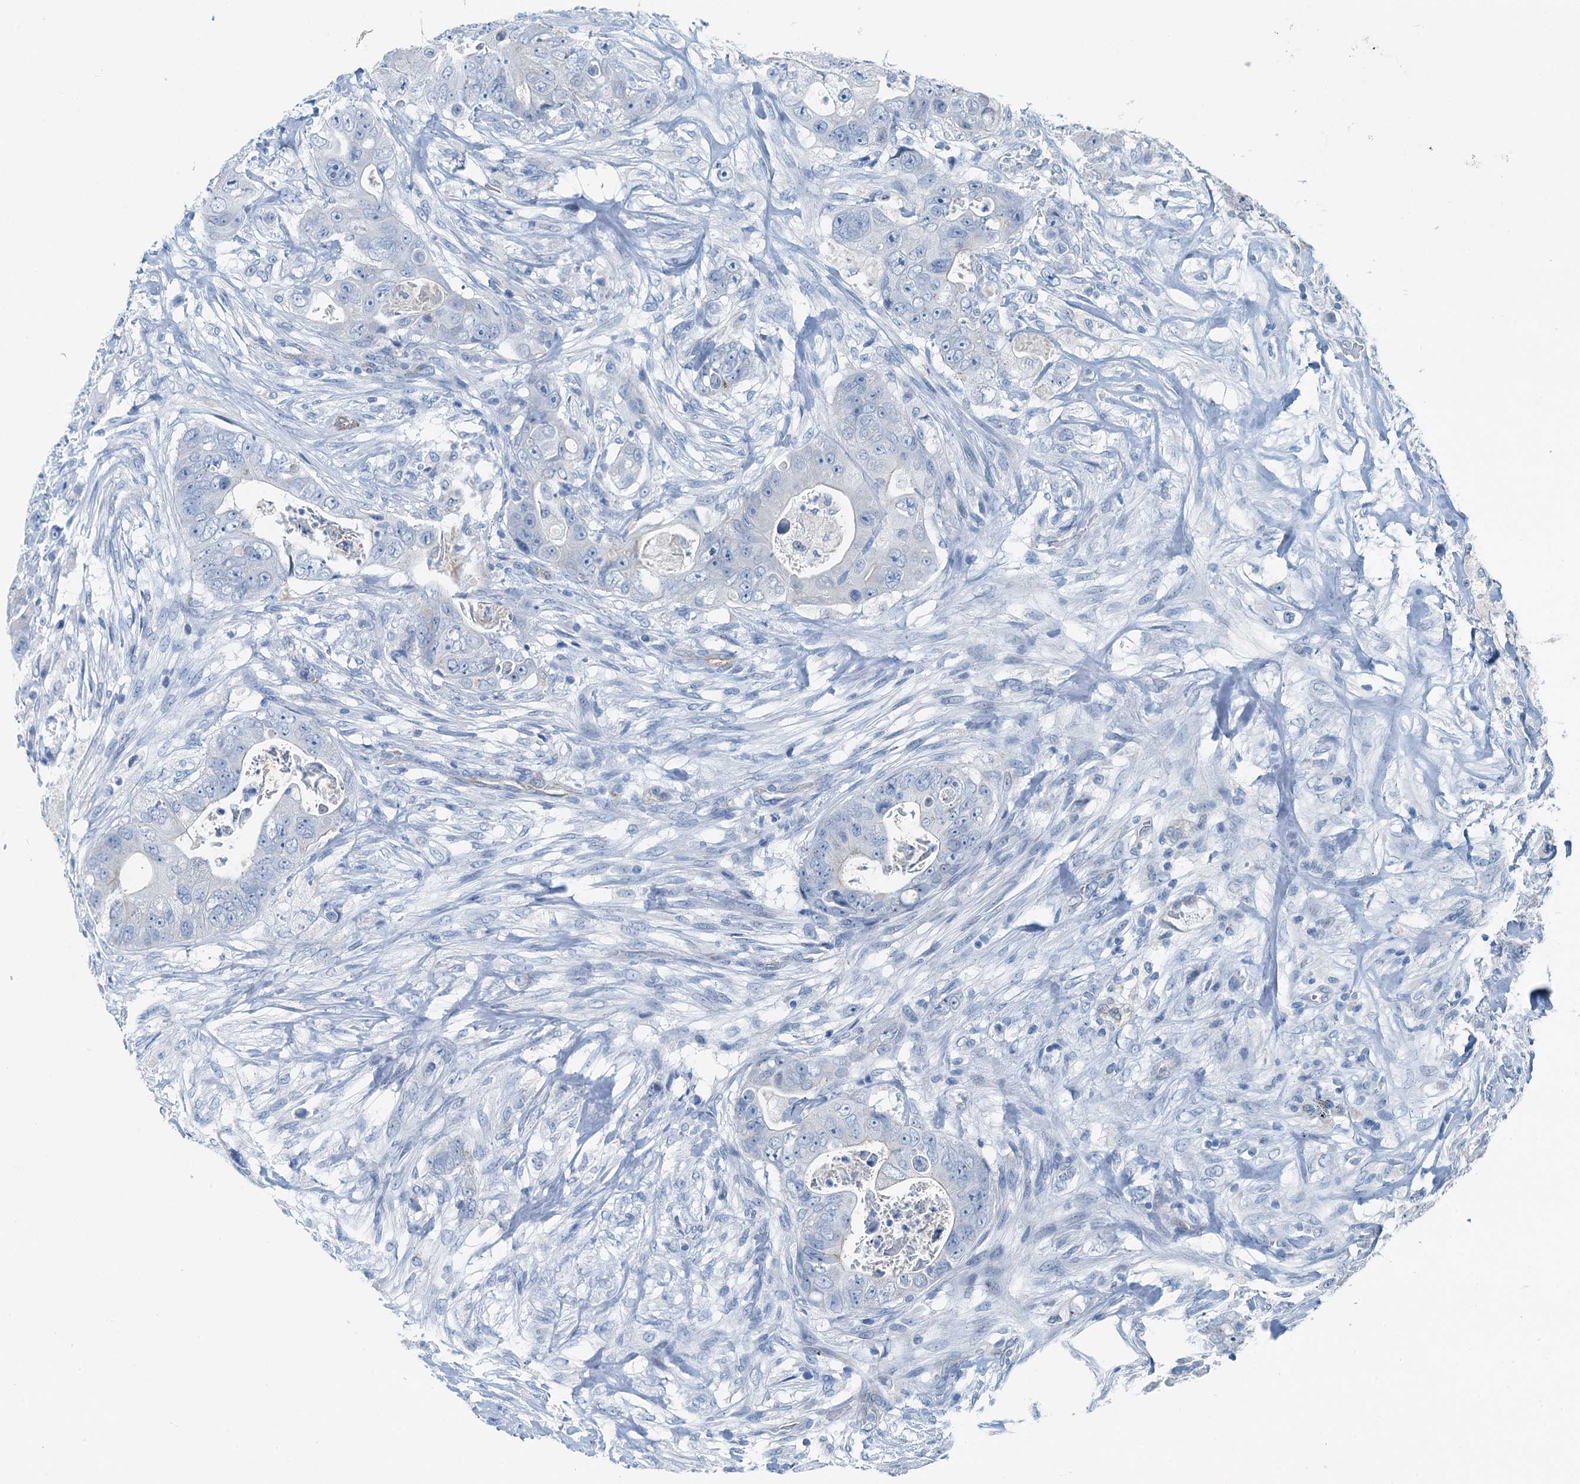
{"staining": {"intensity": "negative", "quantity": "none", "location": "none"}, "tissue": "colorectal cancer", "cell_type": "Tumor cells", "image_type": "cancer", "snomed": [{"axis": "morphology", "description": "Adenocarcinoma, NOS"}, {"axis": "topography", "description": "Colon"}], "caption": "A high-resolution micrograph shows immunohistochemistry (IHC) staining of colorectal adenocarcinoma, which reveals no significant staining in tumor cells. The staining is performed using DAB (3,3'-diaminobenzidine) brown chromogen with nuclei counter-stained in using hematoxylin.", "gene": "GFOD2", "patient": {"sex": "female", "age": 46}}